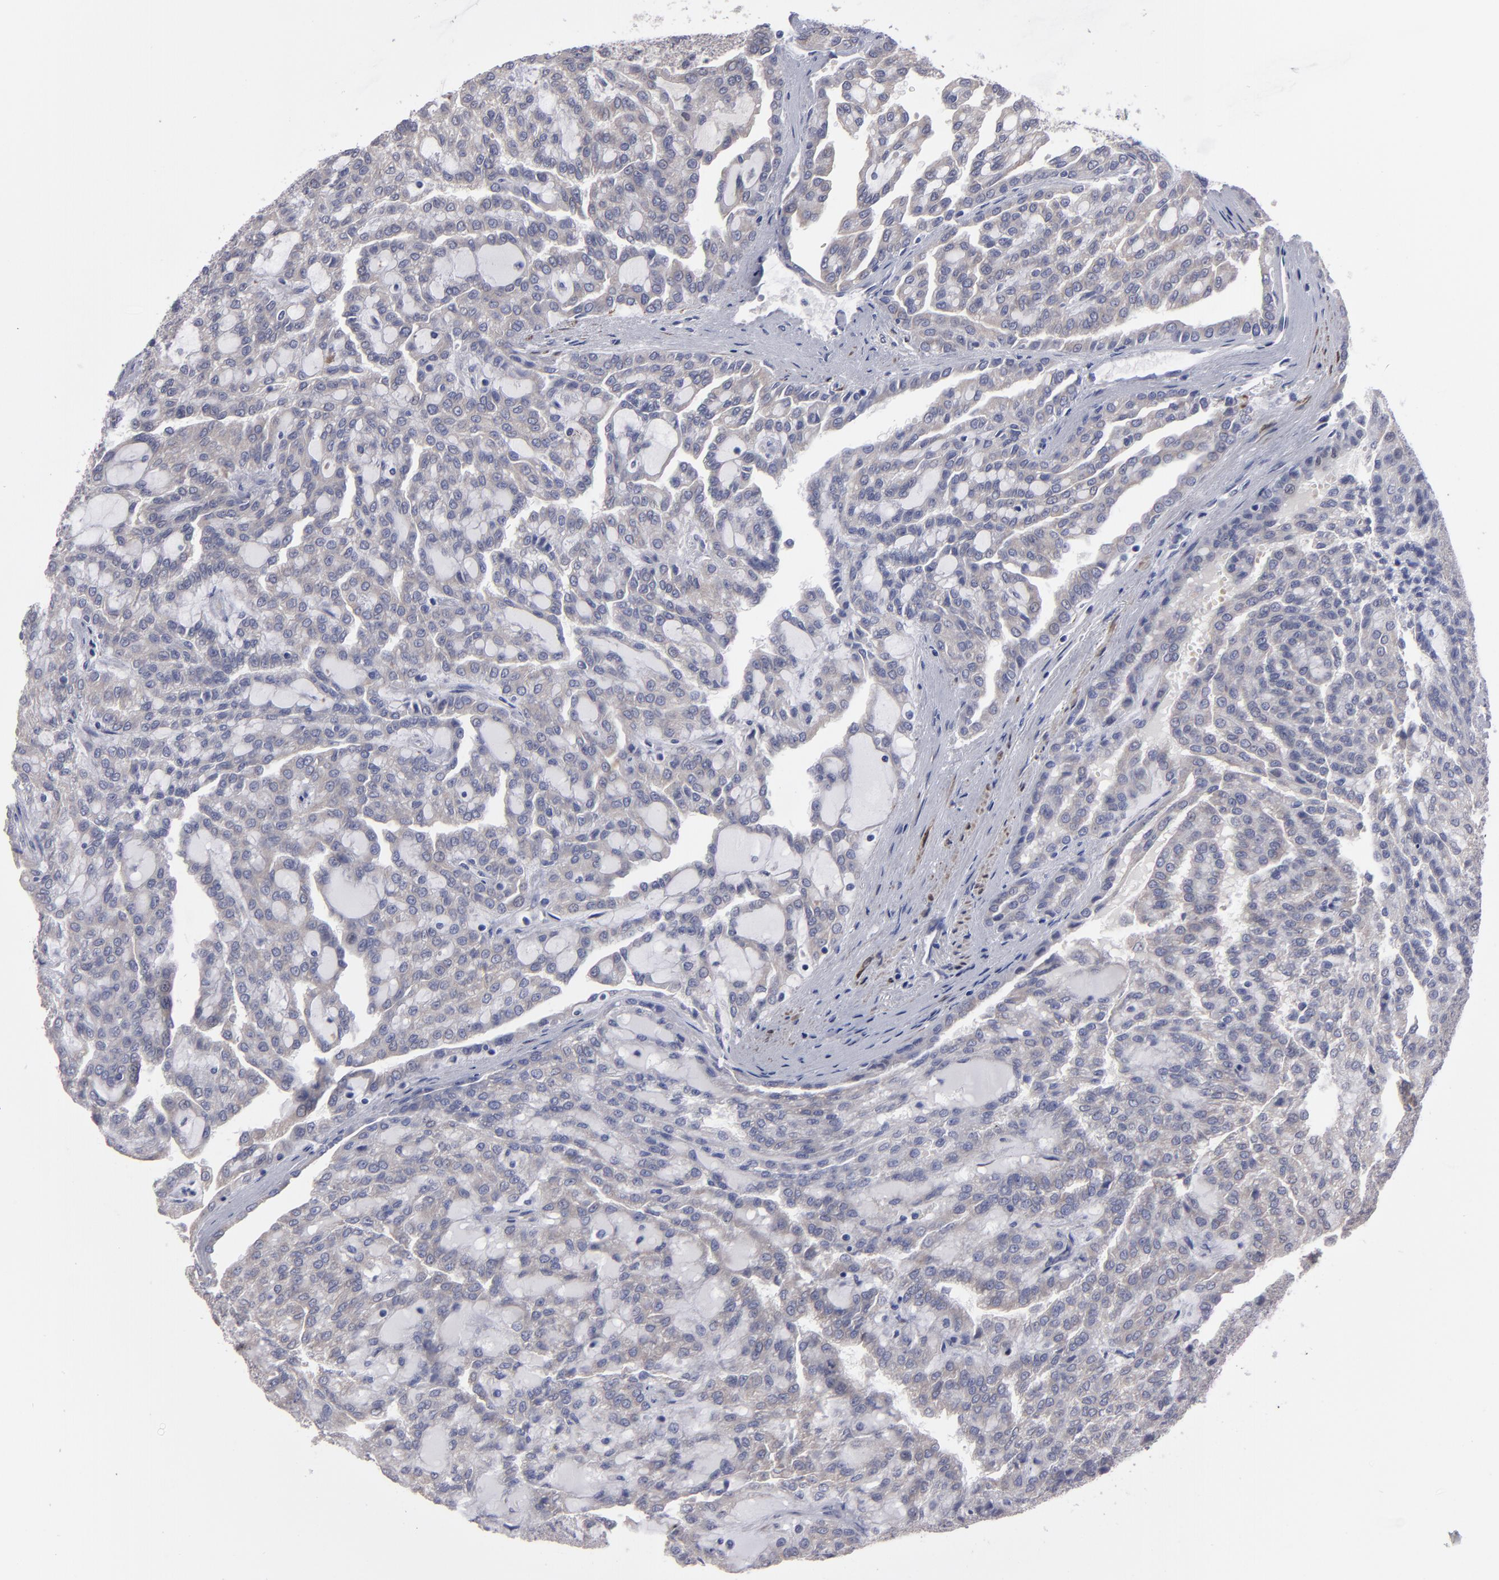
{"staining": {"intensity": "negative", "quantity": "none", "location": "none"}, "tissue": "renal cancer", "cell_type": "Tumor cells", "image_type": "cancer", "snomed": [{"axis": "morphology", "description": "Adenocarcinoma, NOS"}, {"axis": "topography", "description": "Kidney"}], "caption": "An IHC photomicrograph of renal adenocarcinoma is shown. There is no staining in tumor cells of renal adenocarcinoma. (DAB immunohistochemistry, high magnification).", "gene": "SLMAP", "patient": {"sex": "male", "age": 63}}